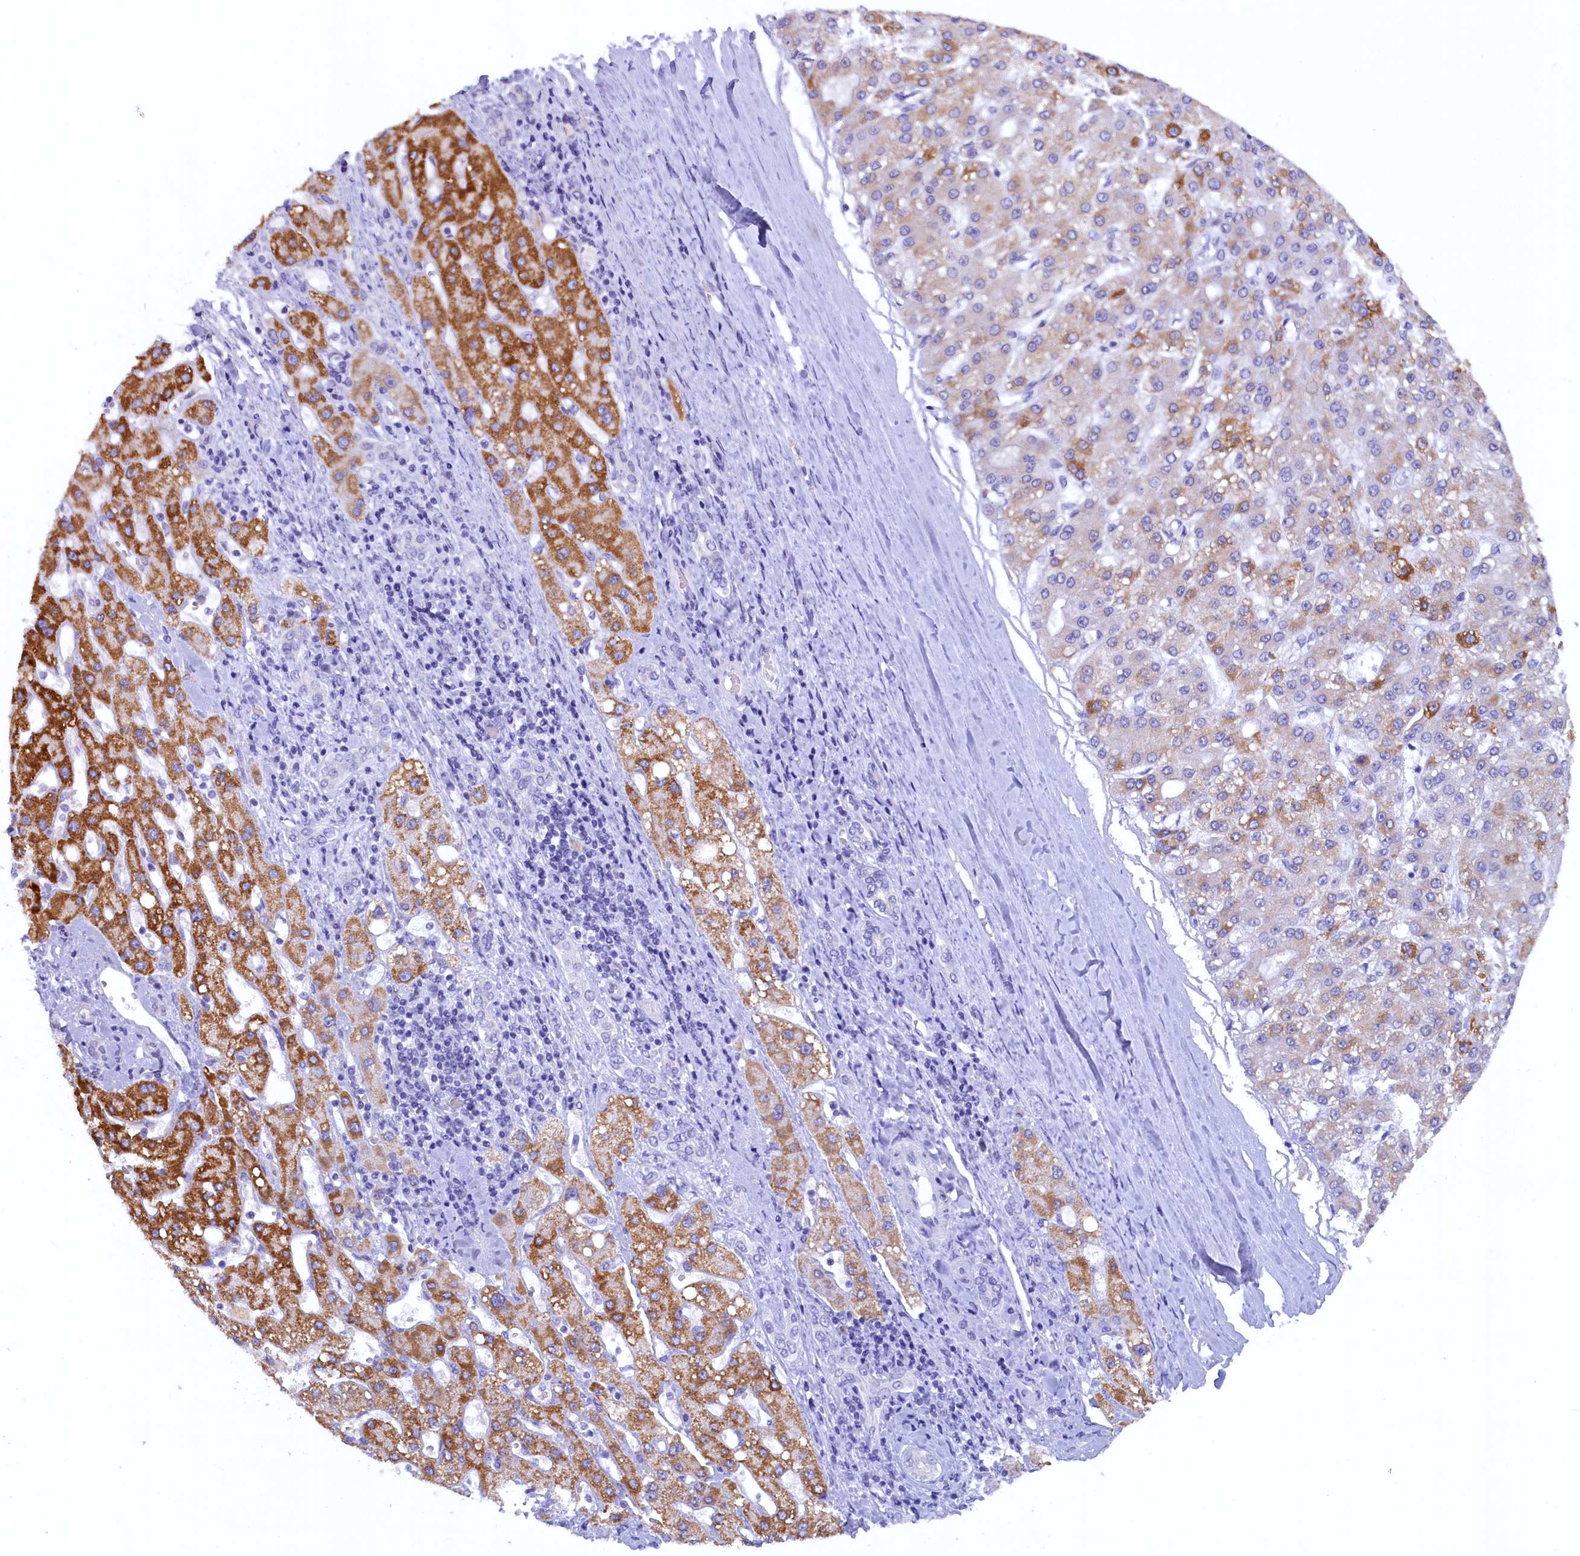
{"staining": {"intensity": "moderate", "quantity": "25%-75%", "location": "cytoplasmic/membranous"}, "tissue": "liver cancer", "cell_type": "Tumor cells", "image_type": "cancer", "snomed": [{"axis": "morphology", "description": "Carcinoma, Hepatocellular, NOS"}, {"axis": "topography", "description": "Liver"}], "caption": "The immunohistochemical stain highlights moderate cytoplasmic/membranous staining in tumor cells of hepatocellular carcinoma (liver) tissue.", "gene": "ZSWIM4", "patient": {"sex": "male", "age": 67}}